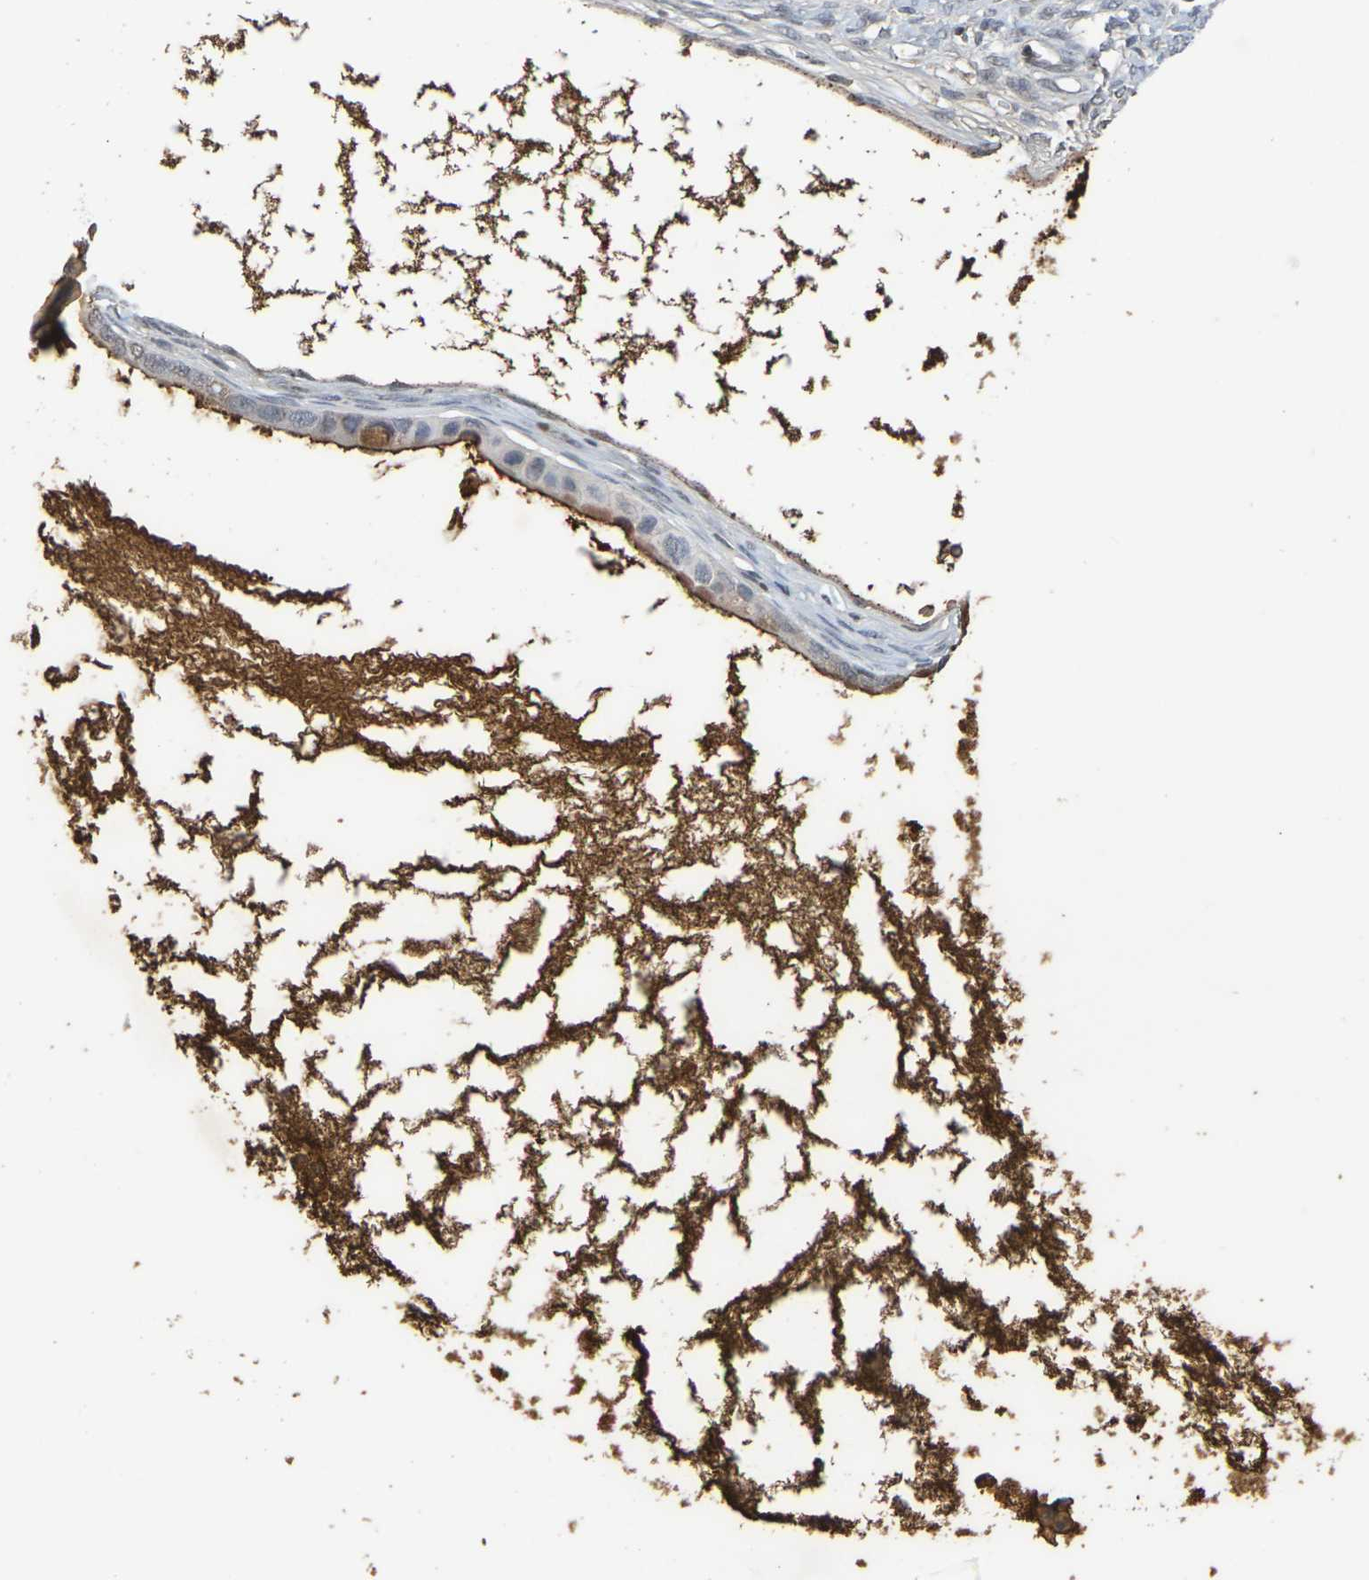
{"staining": {"intensity": "moderate", "quantity": ">75%", "location": "nuclear"}, "tissue": "ovarian cancer", "cell_type": "Tumor cells", "image_type": "cancer", "snomed": [{"axis": "morphology", "description": "Cystadenocarcinoma, mucinous, NOS"}, {"axis": "topography", "description": "Ovary"}], "caption": "High-magnification brightfield microscopy of ovarian cancer stained with DAB (brown) and counterstained with hematoxylin (blue). tumor cells exhibit moderate nuclear expression is identified in approximately>75% of cells.", "gene": "TERF2", "patient": {"sex": "female", "age": 80}}